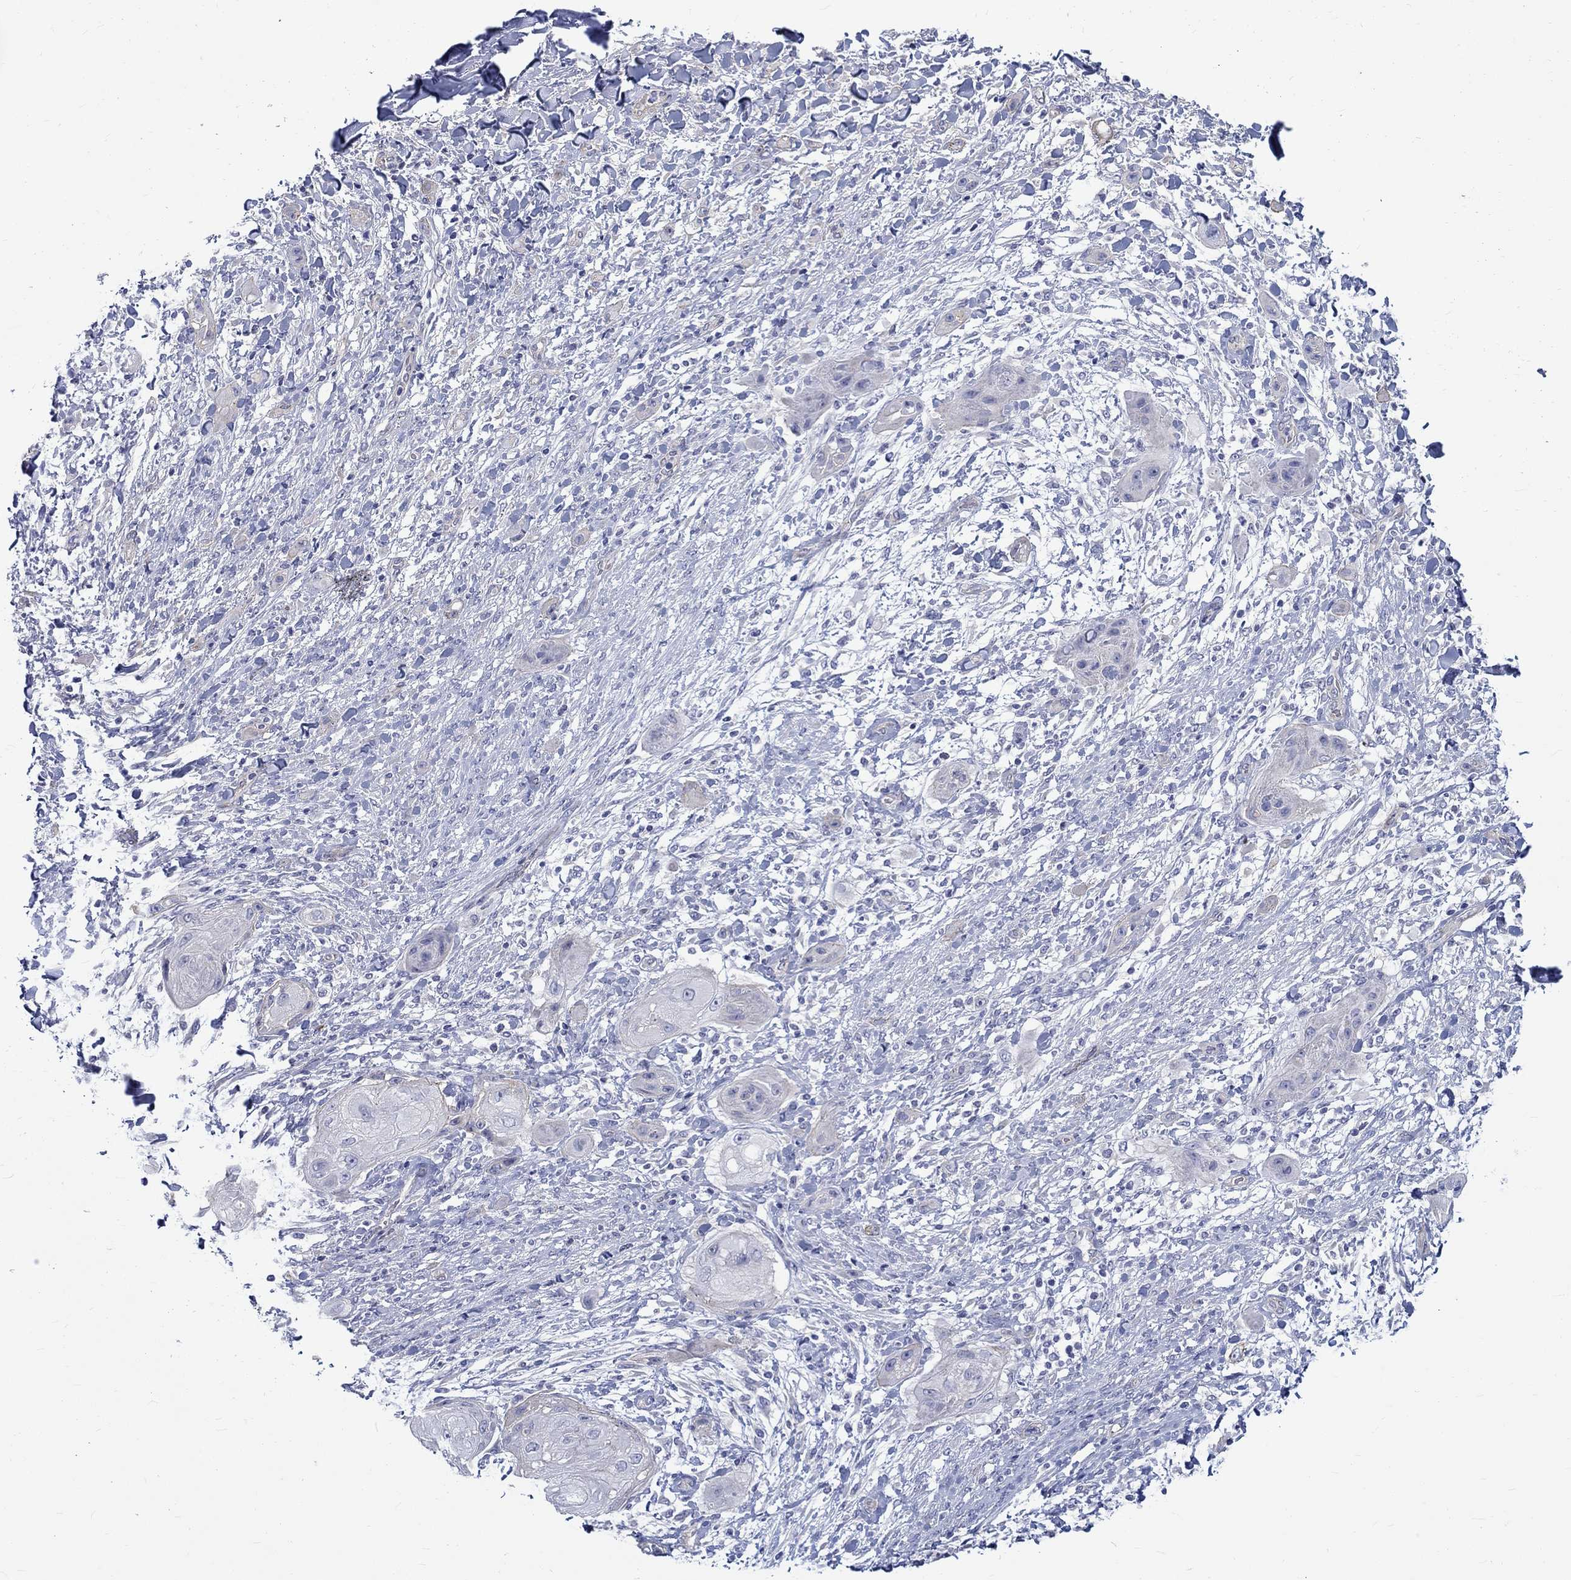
{"staining": {"intensity": "negative", "quantity": "none", "location": "none"}, "tissue": "skin cancer", "cell_type": "Tumor cells", "image_type": "cancer", "snomed": [{"axis": "morphology", "description": "Squamous cell carcinoma, NOS"}, {"axis": "topography", "description": "Skin"}], "caption": "The immunohistochemistry (IHC) photomicrograph has no significant expression in tumor cells of squamous cell carcinoma (skin) tissue. (Stains: DAB (3,3'-diaminobenzidine) immunohistochemistry (IHC) with hematoxylin counter stain, Microscopy: brightfield microscopy at high magnification).", "gene": "SH2D7", "patient": {"sex": "male", "age": 62}}